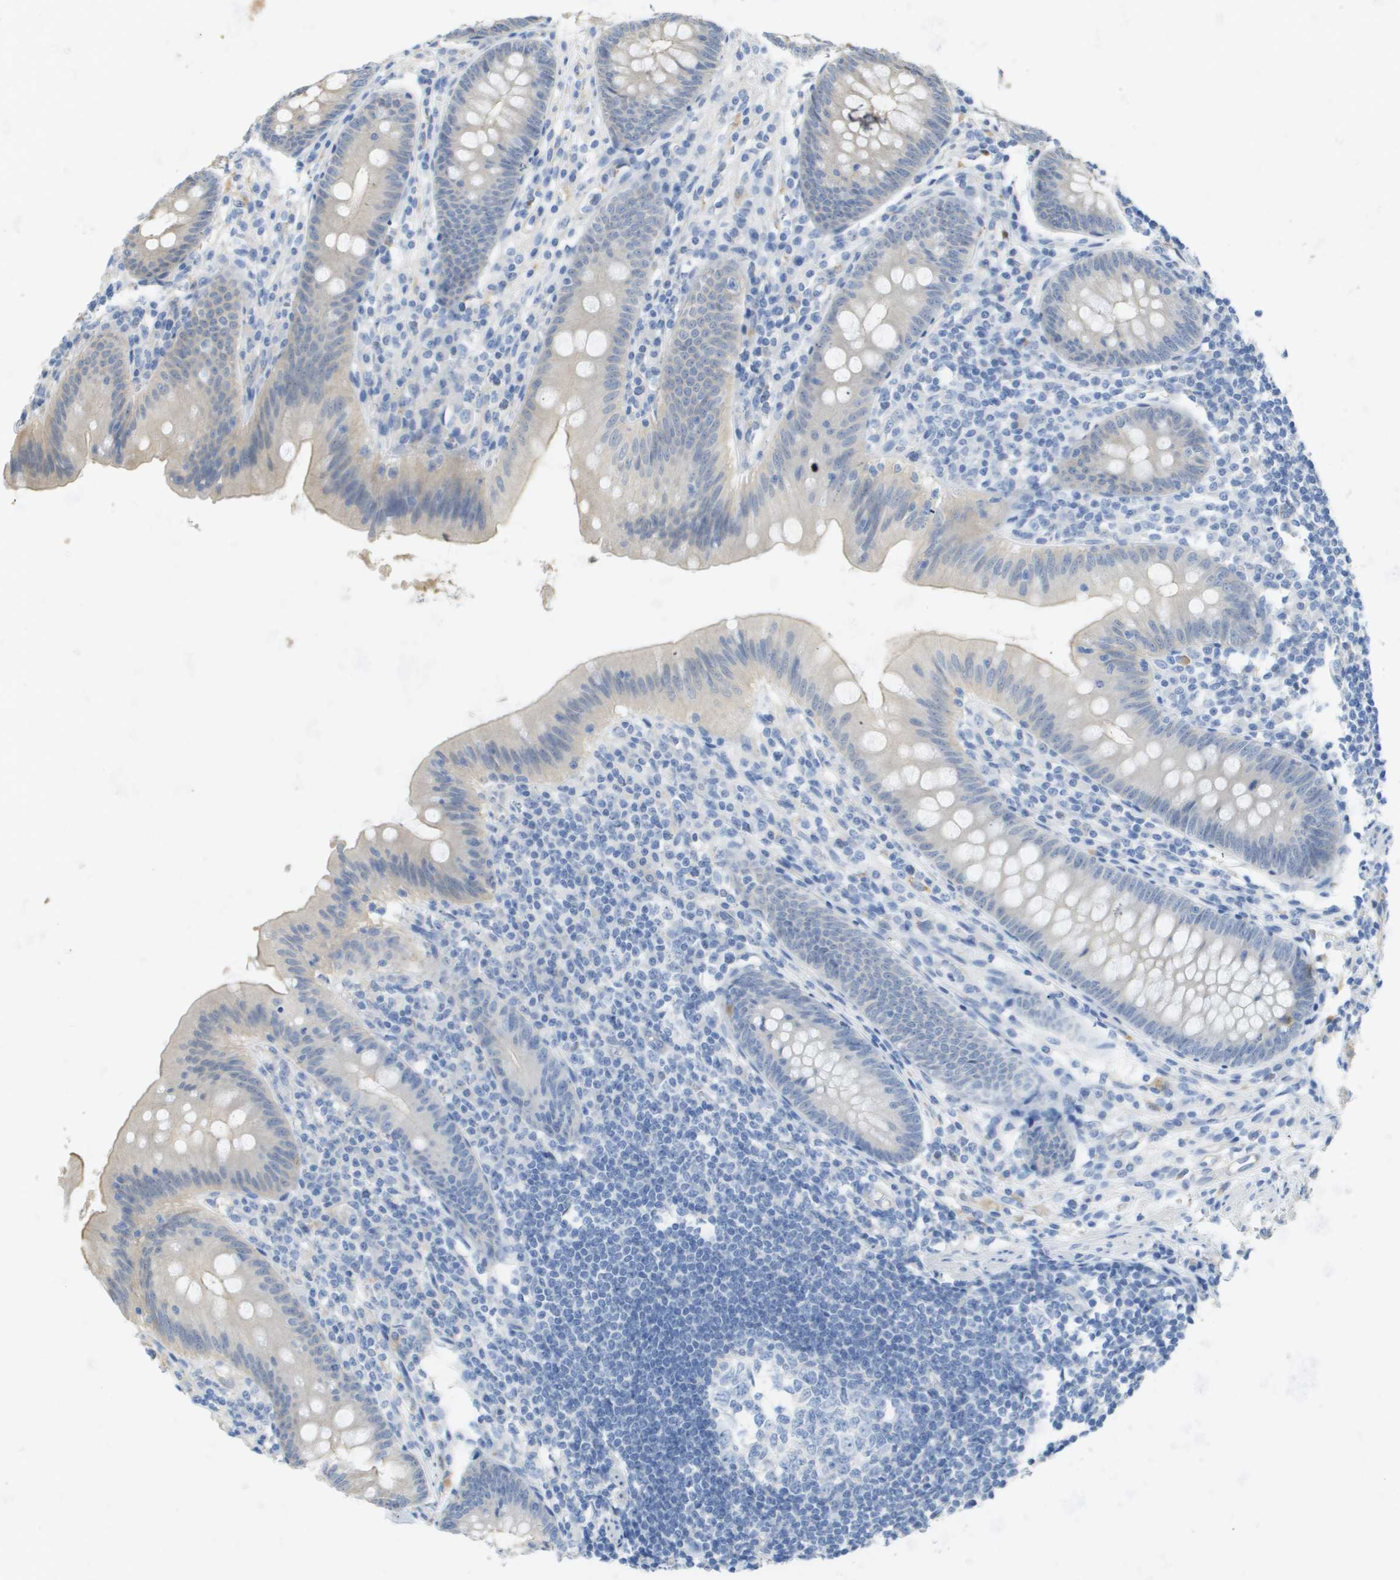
{"staining": {"intensity": "negative", "quantity": "none", "location": "none"}, "tissue": "appendix", "cell_type": "Glandular cells", "image_type": "normal", "snomed": [{"axis": "morphology", "description": "Normal tissue, NOS"}, {"axis": "topography", "description": "Appendix"}], "caption": "An IHC image of normal appendix is shown. There is no staining in glandular cells of appendix. (DAB (3,3'-diaminobenzidine) IHC visualized using brightfield microscopy, high magnification).", "gene": "MYL3", "patient": {"sex": "male", "age": 56}}